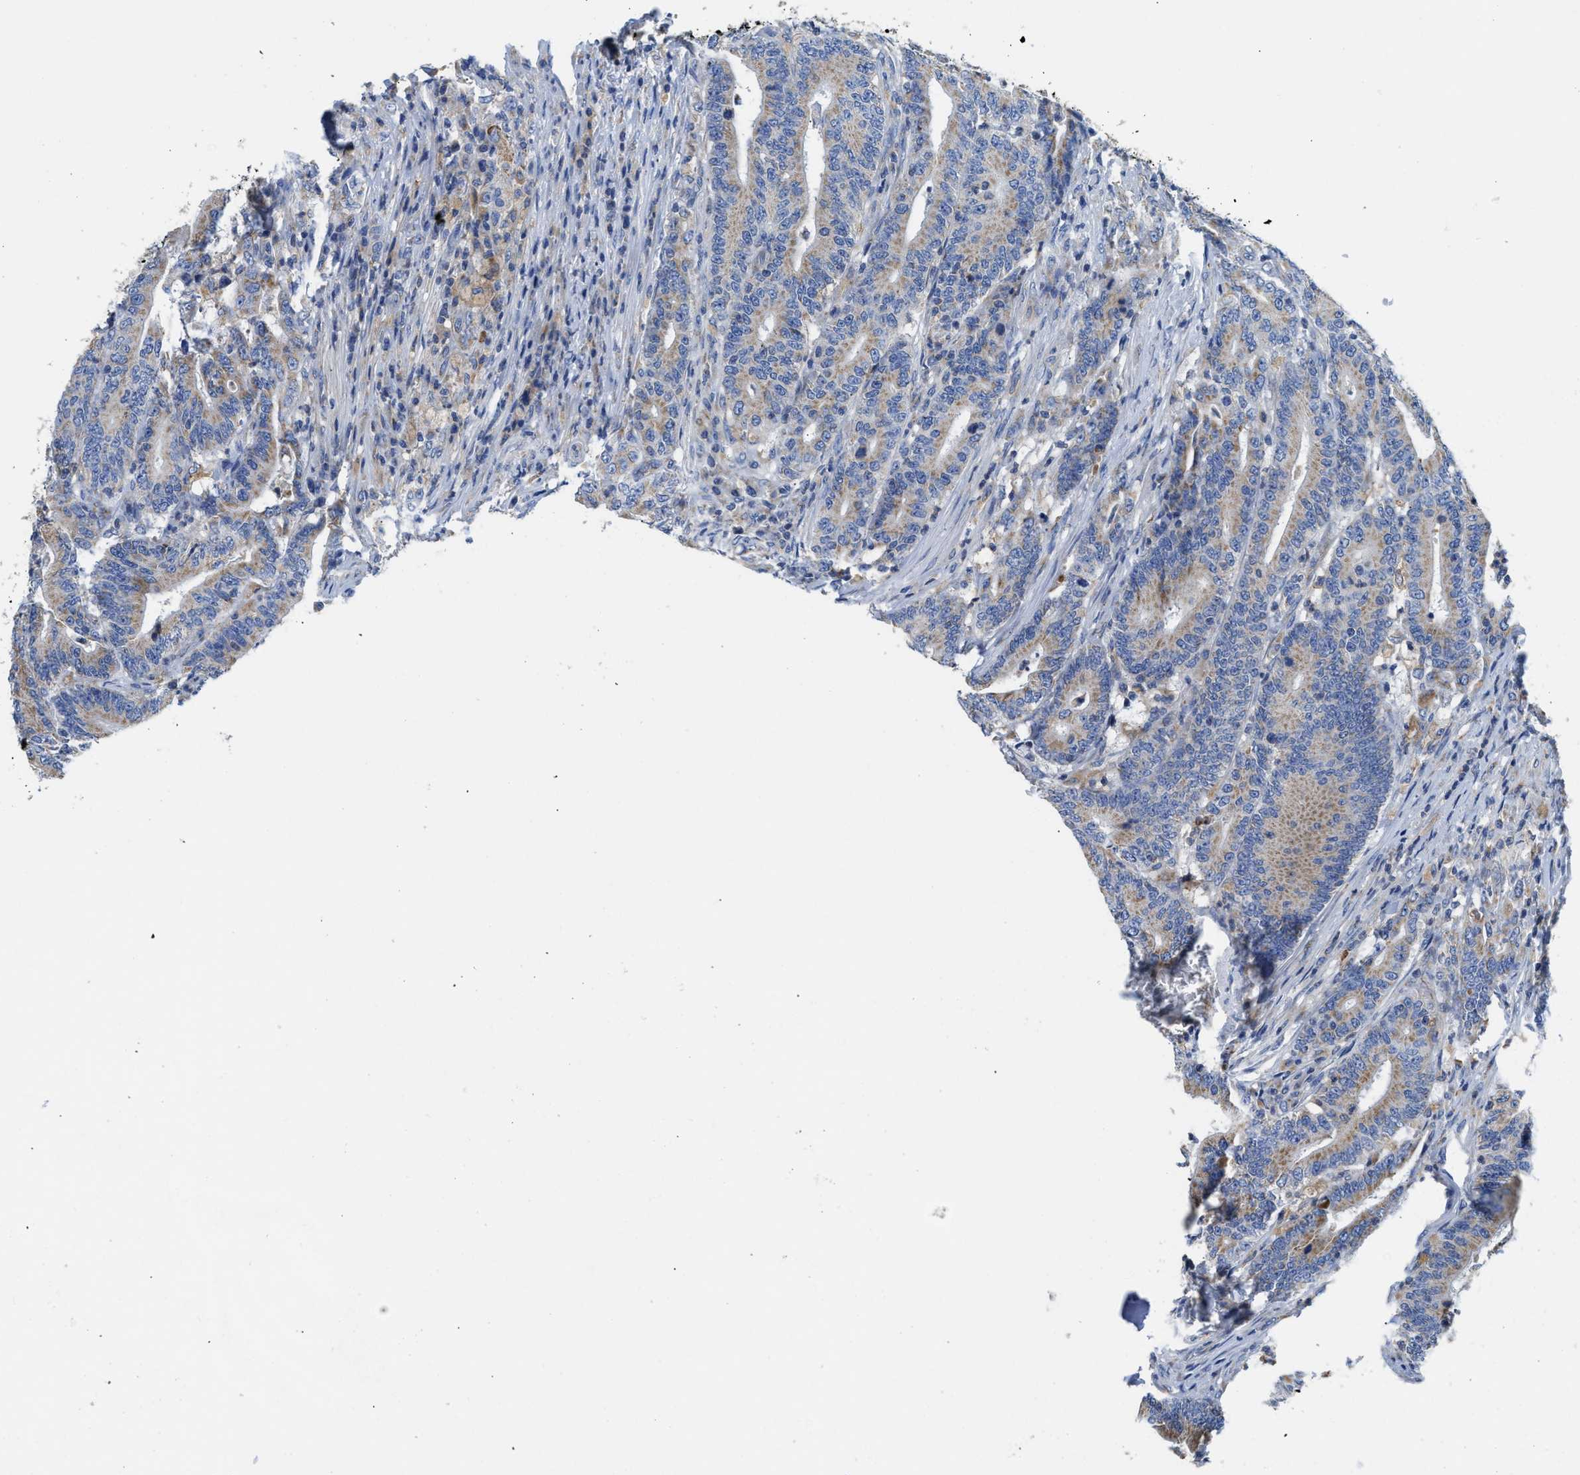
{"staining": {"intensity": "weak", "quantity": ">75%", "location": "cytoplasmic/membranous"}, "tissue": "colorectal cancer", "cell_type": "Tumor cells", "image_type": "cancer", "snomed": [{"axis": "morphology", "description": "Adenocarcinoma, NOS"}, {"axis": "topography", "description": "Colon"}], "caption": "Colorectal adenocarcinoma stained for a protein (brown) displays weak cytoplasmic/membranous positive expression in approximately >75% of tumor cells.", "gene": "SLC25A13", "patient": {"sex": "female", "age": 66}}